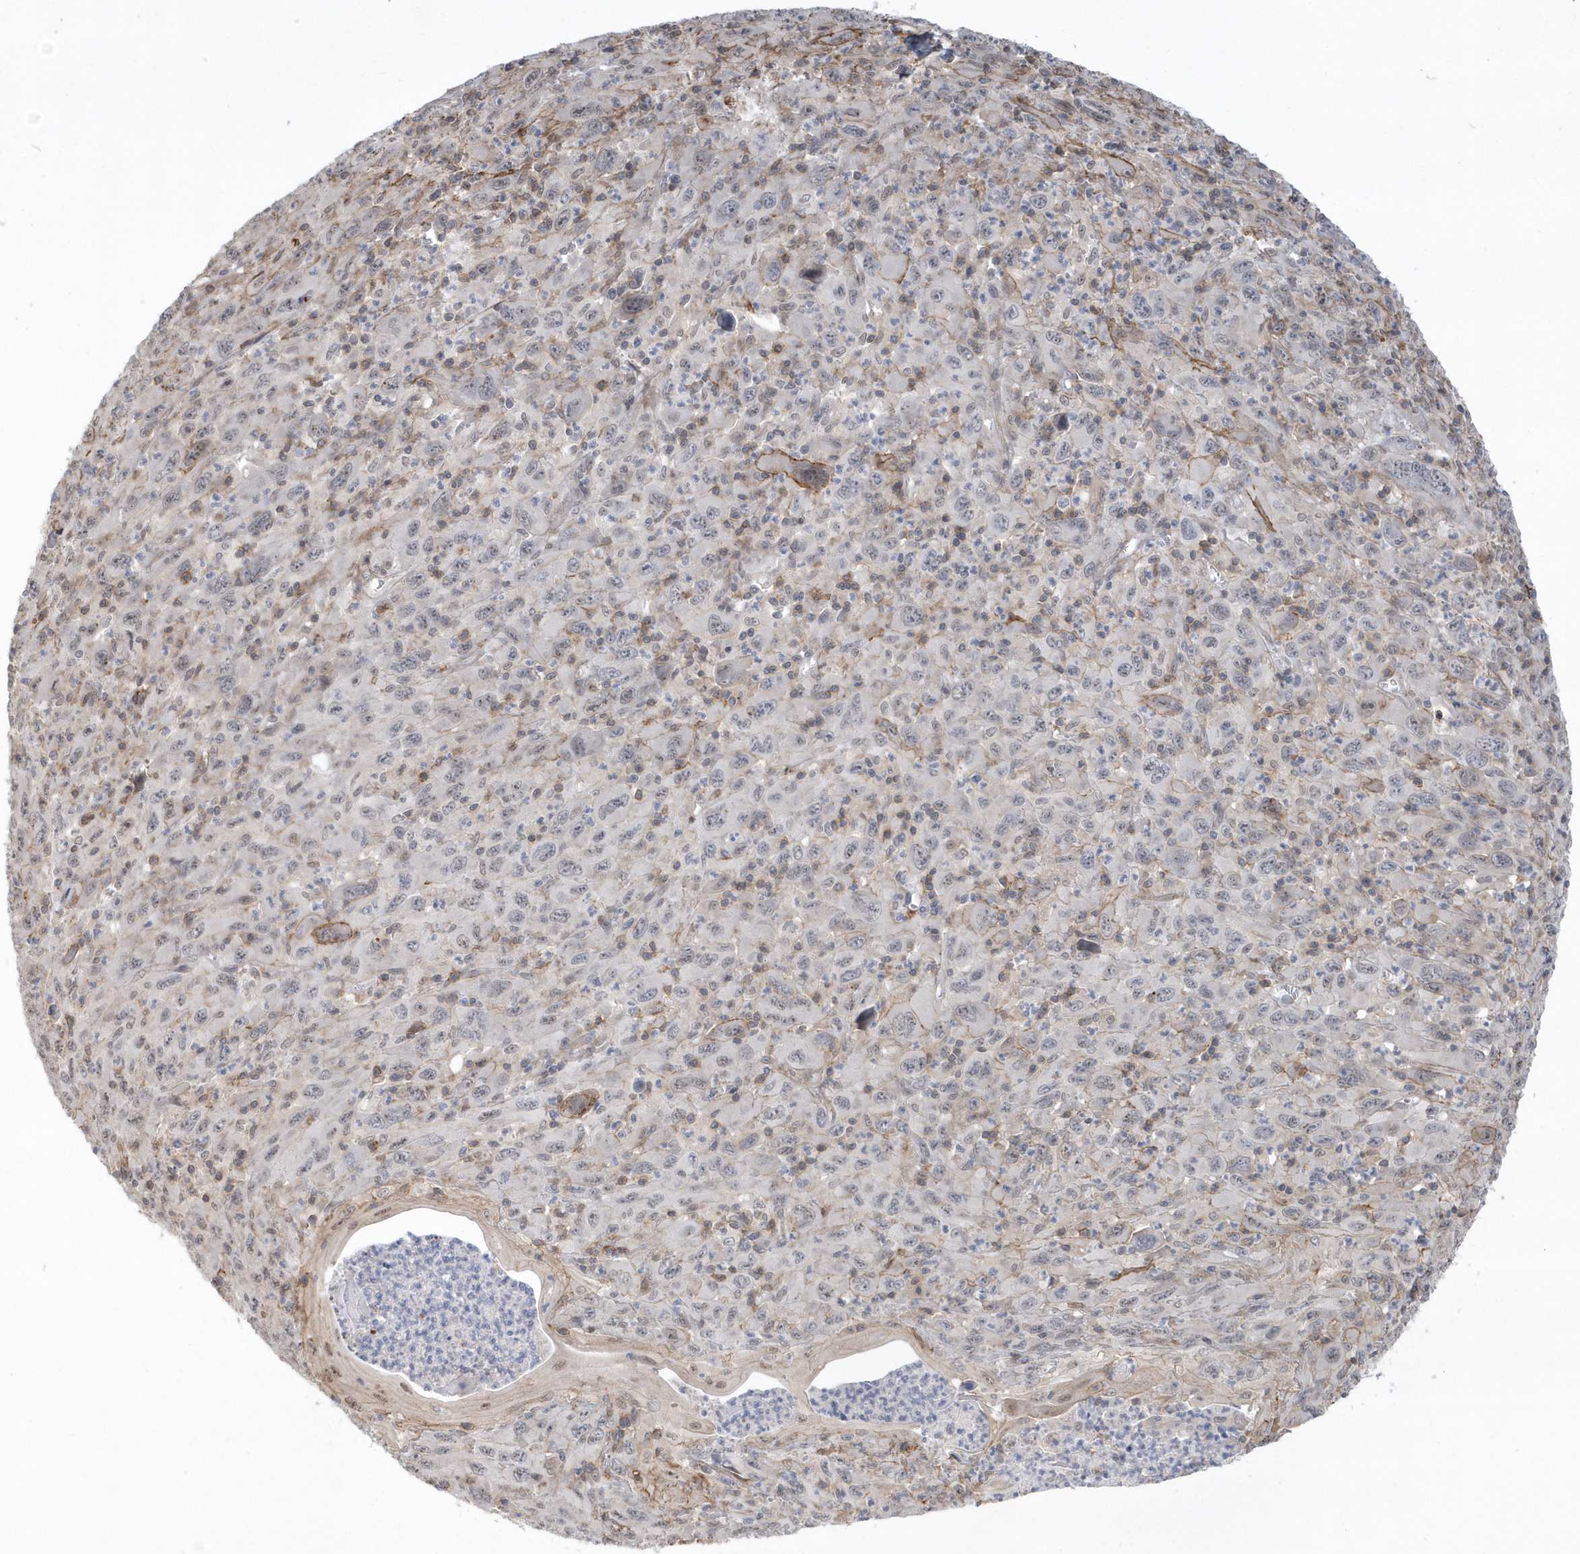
{"staining": {"intensity": "negative", "quantity": "none", "location": "none"}, "tissue": "melanoma", "cell_type": "Tumor cells", "image_type": "cancer", "snomed": [{"axis": "morphology", "description": "Malignant melanoma, Metastatic site"}, {"axis": "topography", "description": "Skin"}], "caption": "Tumor cells are negative for brown protein staining in melanoma.", "gene": "CRIP3", "patient": {"sex": "female", "age": 56}}